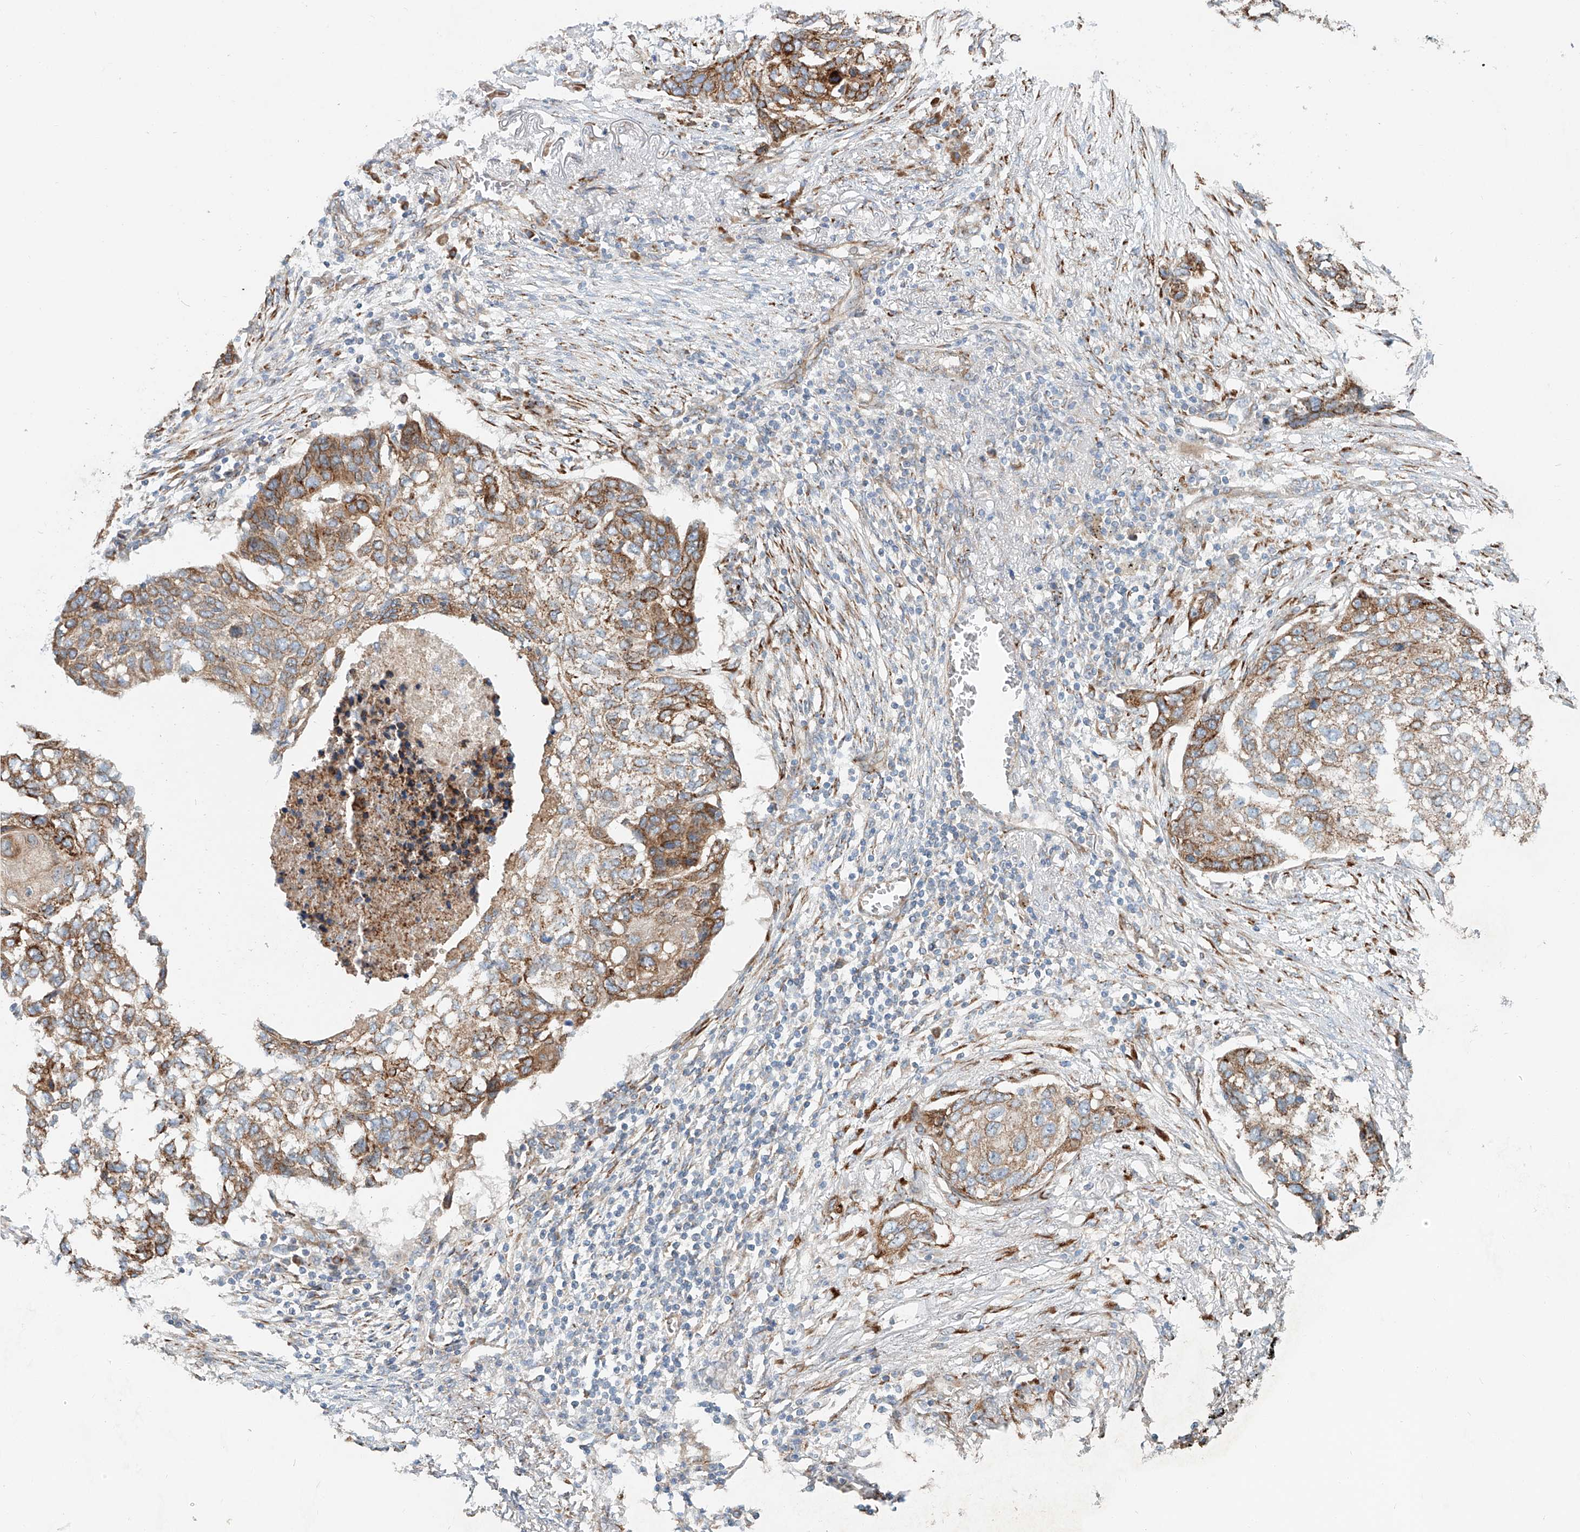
{"staining": {"intensity": "moderate", "quantity": "25%-75%", "location": "cytoplasmic/membranous"}, "tissue": "lung cancer", "cell_type": "Tumor cells", "image_type": "cancer", "snomed": [{"axis": "morphology", "description": "Squamous cell carcinoma, NOS"}, {"axis": "topography", "description": "Lung"}], "caption": "A brown stain shows moderate cytoplasmic/membranous expression of a protein in human lung squamous cell carcinoma tumor cells.", "gene": "SNAP29", "patient": {"sex": "female", "age": 63}}